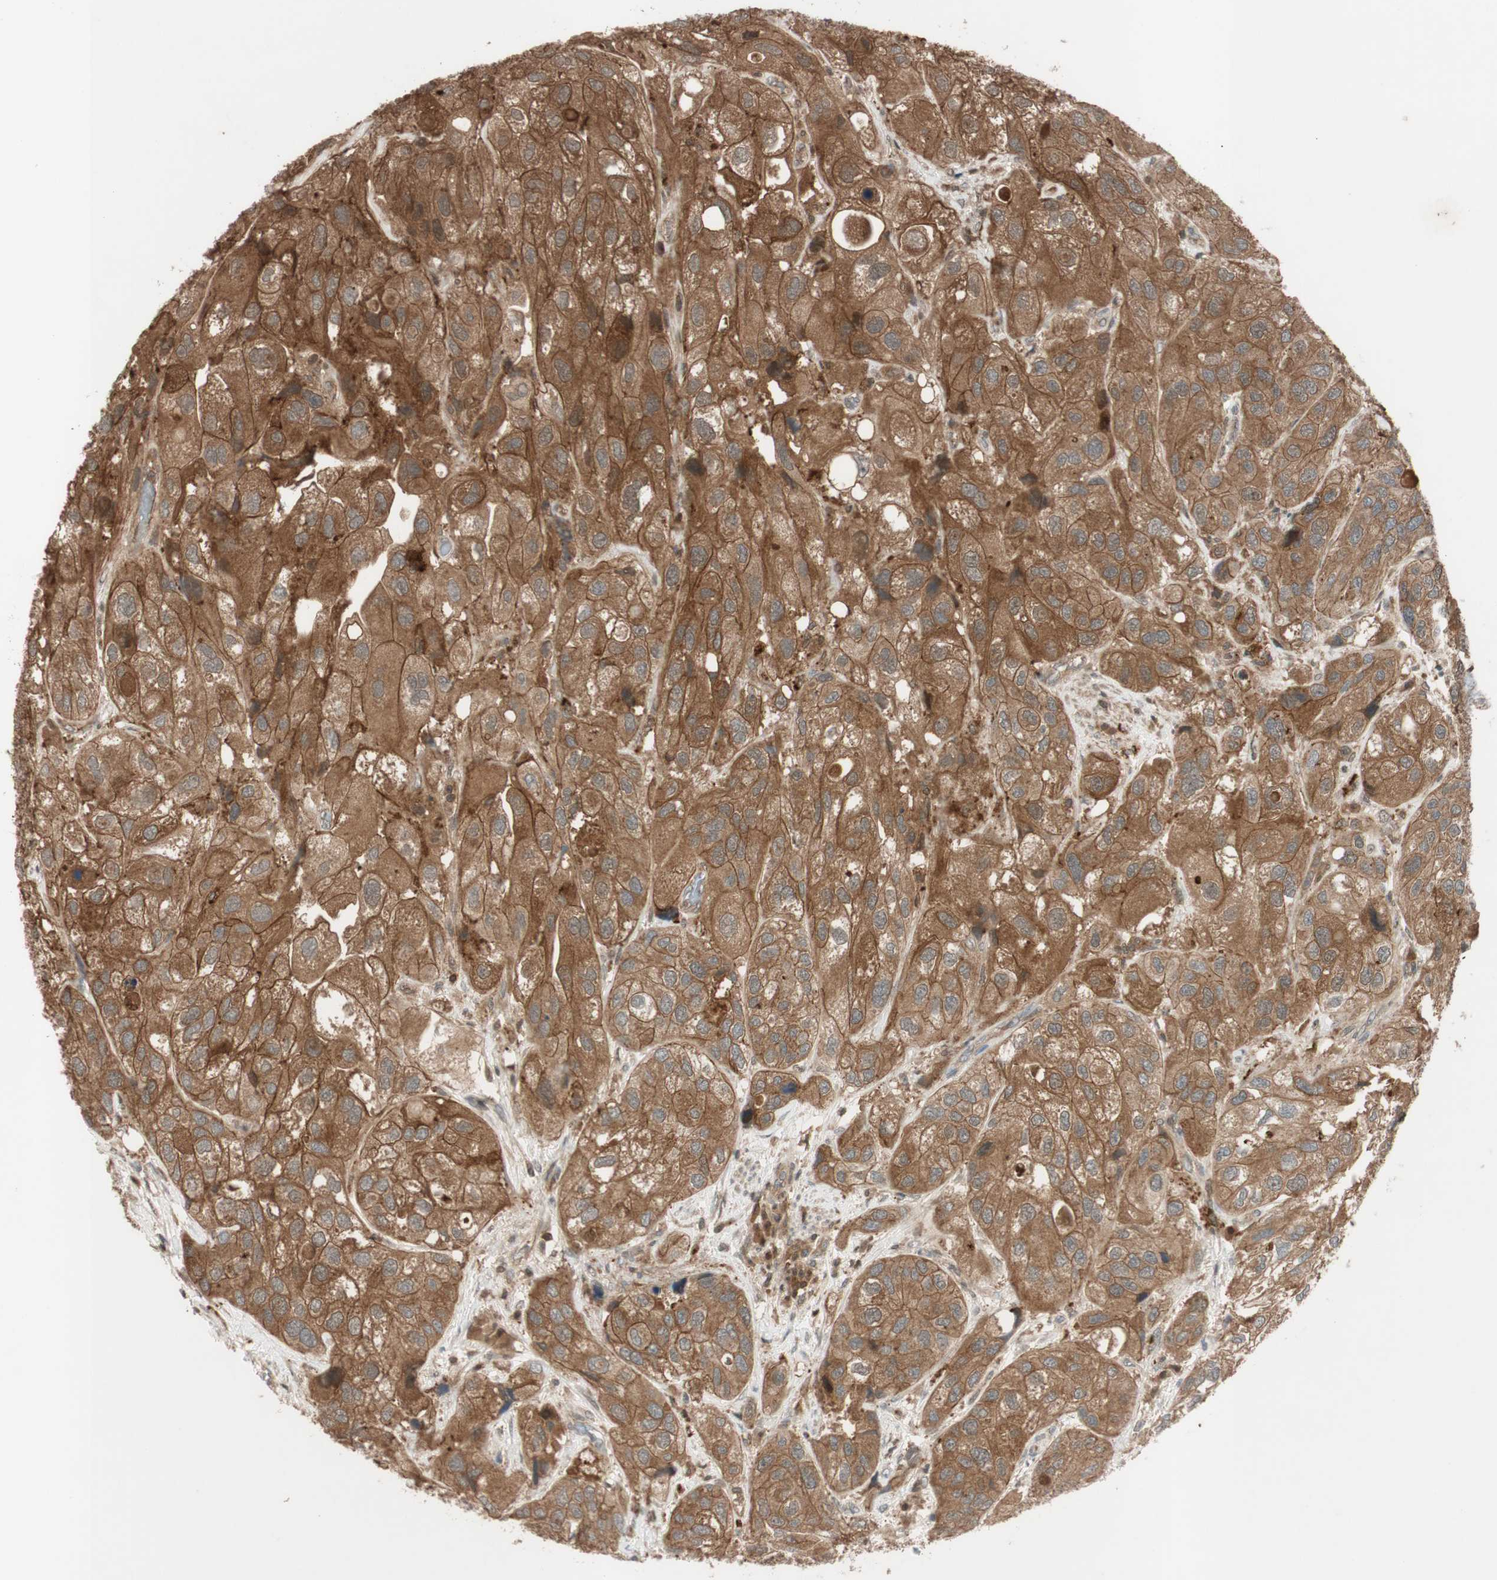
{"staining": {"intensity": "moderate", "quantity": ">75%", "location": "cytoplasmic/membranous"}, "tissue": "urothelial cancer", "cell_type": "Tumor cells", "image_type": "cancer", "snomed": [{"axis": "morphology", "description": "Urothelial carcinoma, High grade"}, {"axis": "topography", "description": "Urinary bladder"}], "caption": "The immunohistochemical stain shows moderate cytoplasmic/membranous staining in tumor cells of high-grade urothelial carcinoma tissue.", "gene": "EPHA8", "patient": {"sex": "female", "age": 64}}